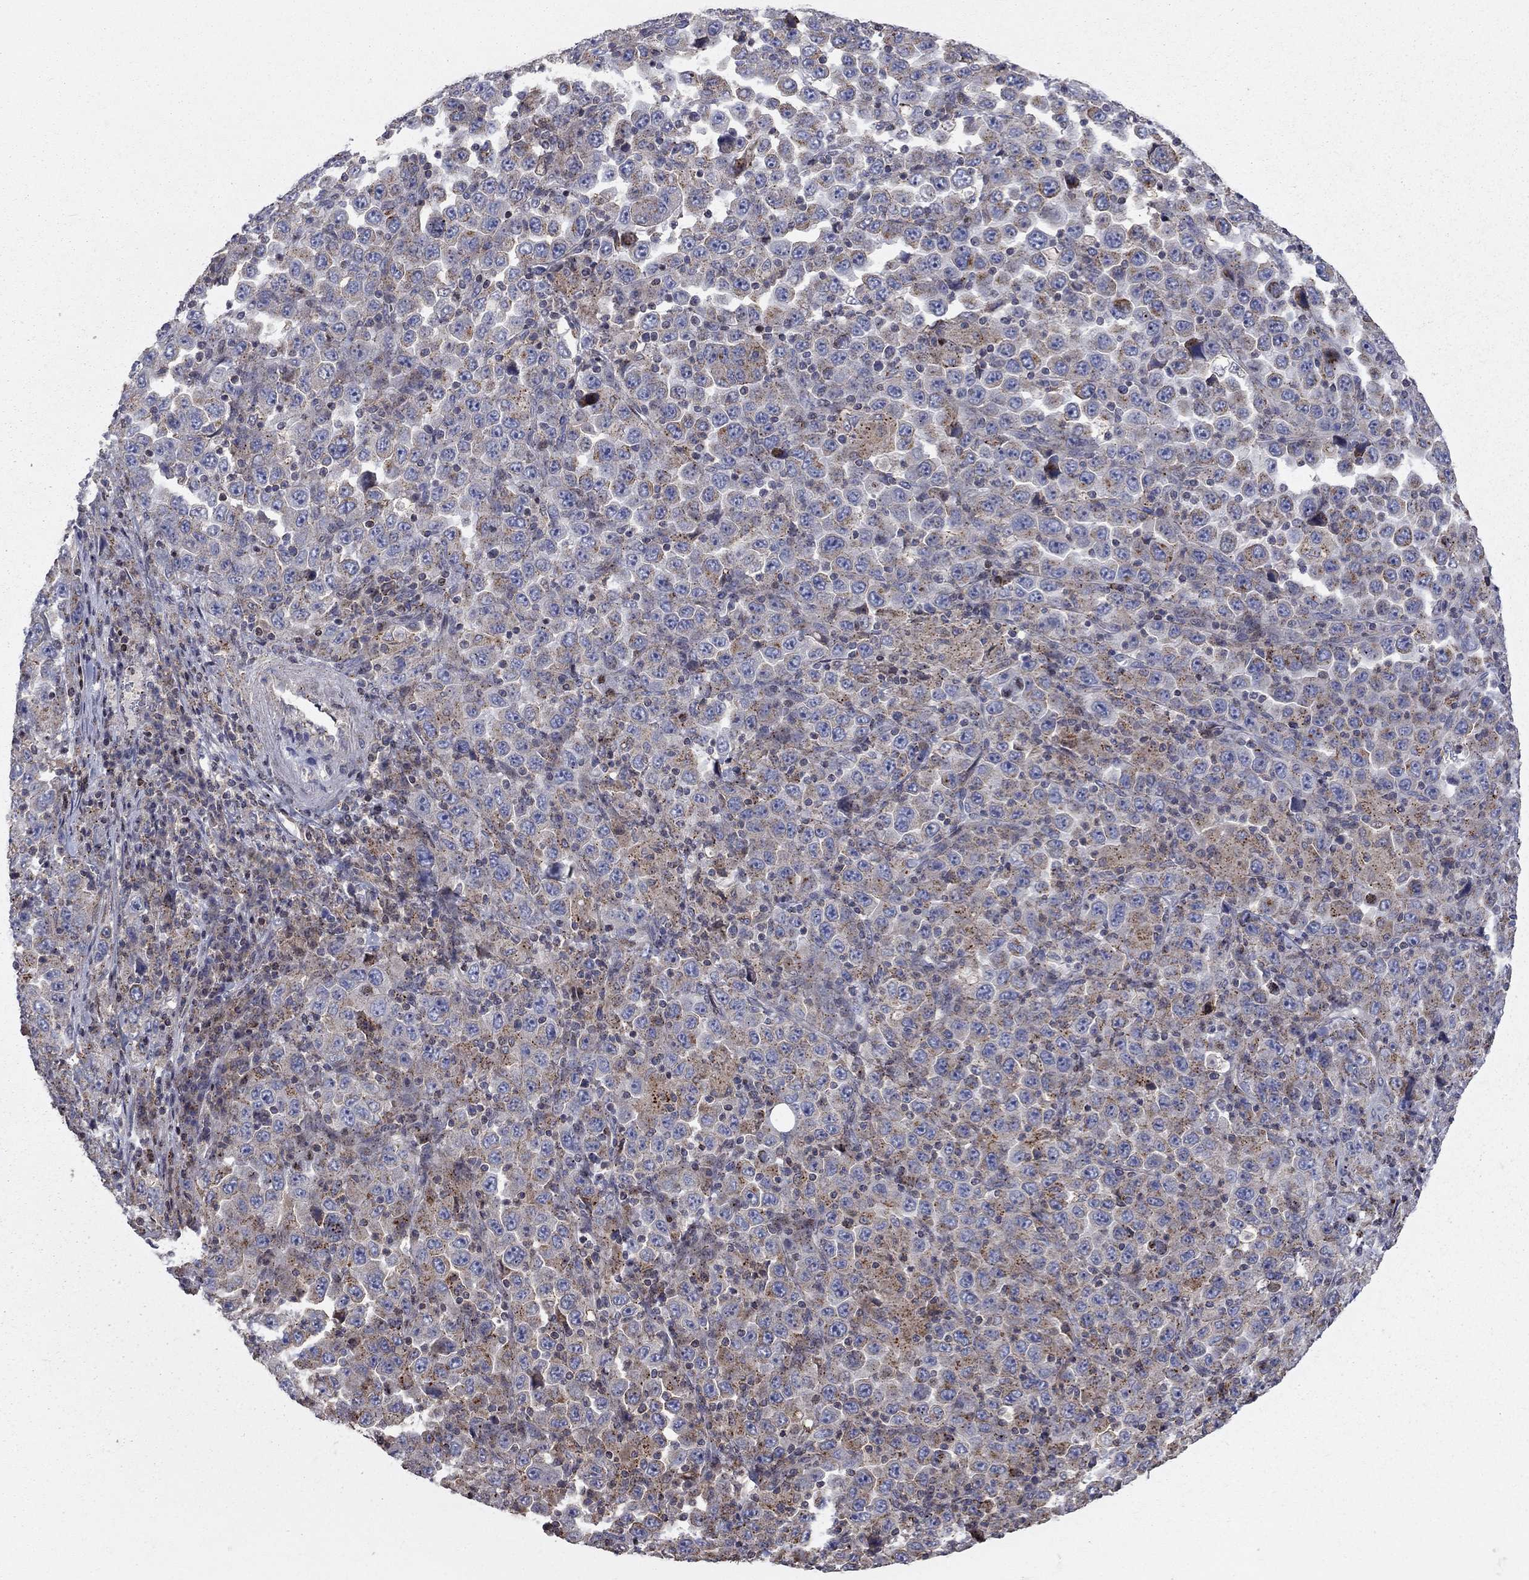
{"staining": {"intensity": "strong", "quantity": "25%-75%", "location": "cytoplasmic/membranous"}, "tissue": "stomach cancer", "cell_type": "Tumor cells", "image_type": "cancer", "snomed": [{"axis": "morphology", "description": "Normal tissue, NOS"}, {"axis": "morphology", "description": "Adenocarcinoma, NOS"}, {"axis": "topography", "description": "Stomach, upper"}, {"axis": "topography", "description": "Stomach"}], "caption": "Immunohistochemistry (DAB) staining of human adenocarcinoma (stomach) displays strong cytoplasmic/membranous protein positivity in about 25%-75% of tumor cells. Nuclei are stained in blue.", "gene": "ERN2", "patient": {"sex": "male", "age": 59}}